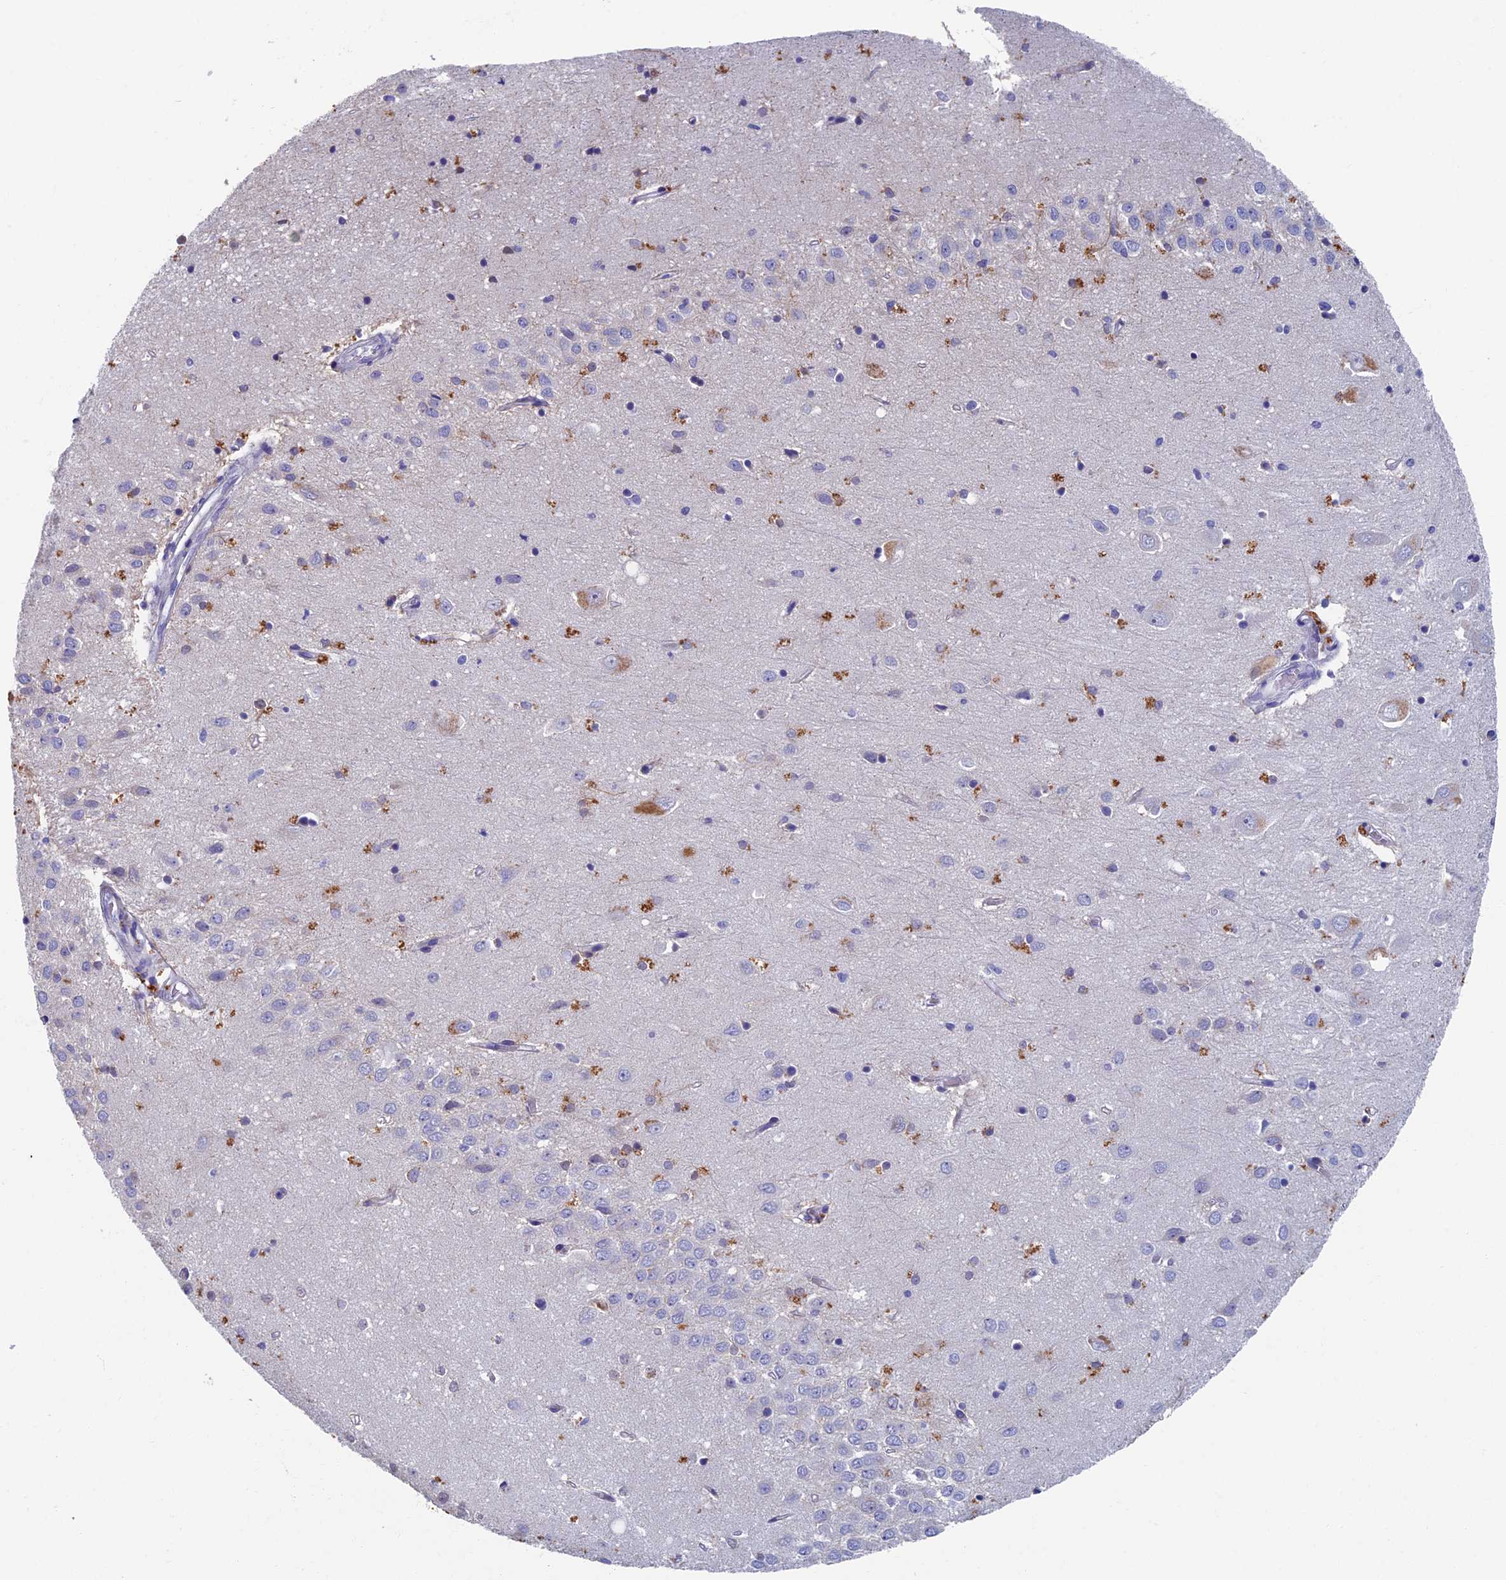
{"staining": {"intensity": "moderate", "quantity": "<25%", "location": "cytoplasmic/membranous"}, "tissue": "hippocampus", "cell_type": "Glial cells", "image_type": "normal", "snomed": [{"axis": "morphology", "description": "Normal tissue, NOS"}, {"axis": "topography", "description": "Hippocampus"}], "caption": "Protein analysis of normal hippocampus demonstrates moderate cytoplasmic/membranous positivity in about <25% of glial cells. The protein of interest is shown in brown color, while the nuclei are stained blue.", "gene": "OAT", "patient": {"sex": "female", "age": 64}}